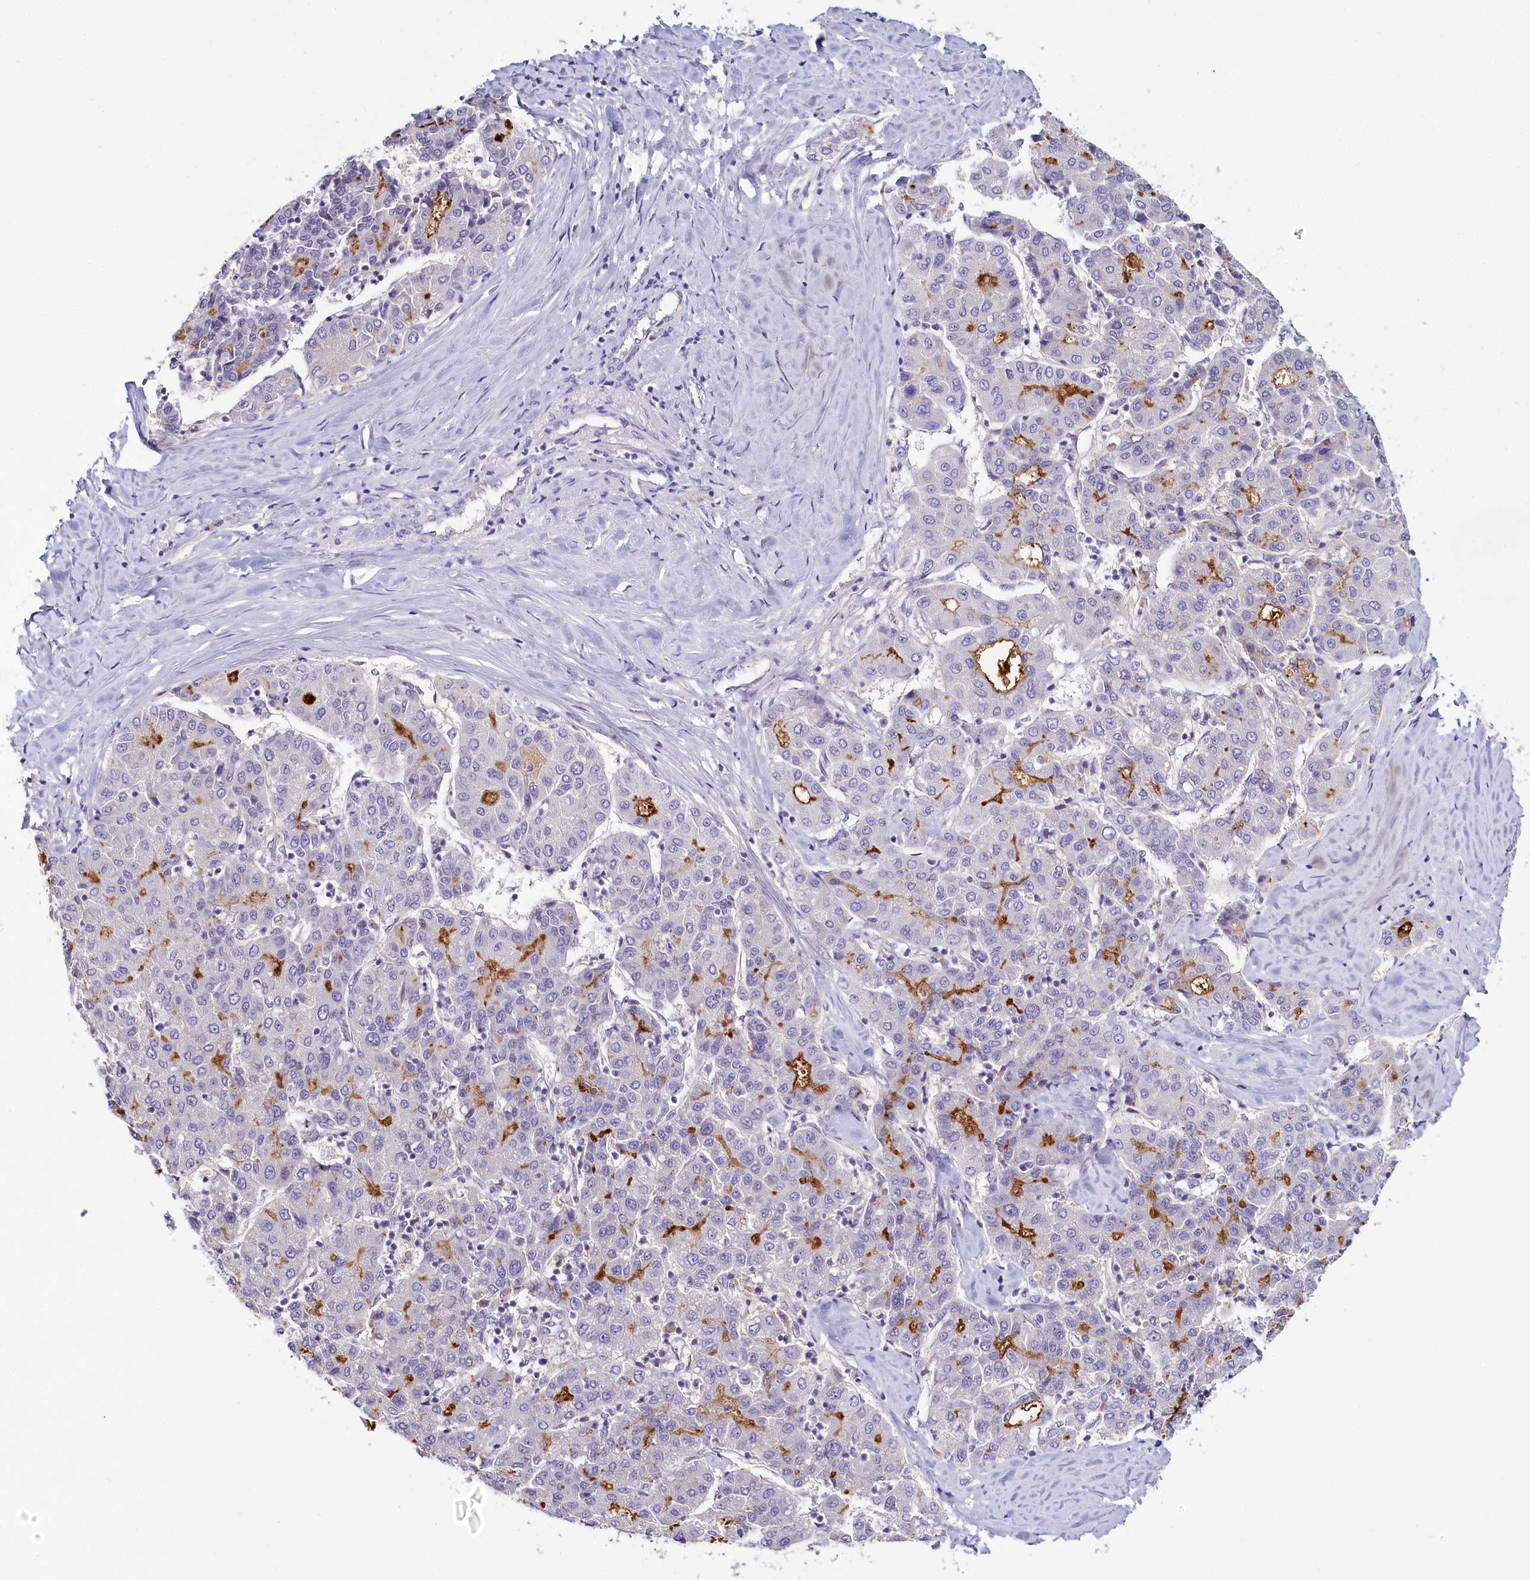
{"staining": {"intensity": "strong", "quantity": "<25%", "location": "cytoplasmic/membranous"}, "tissue": "liver cancer", "cell_type": "Tumor cells", "image_type": "cancer", "snomed": [{"axis": "morphology", "description": "Carcinoma, Hepatocellular, NOS"}, {"axis": "topography", "description": "Liver"}], "caption": "DAB immunohistochemical staining of hepatocellular carcinoma (liver) displays strong cytoplasmic/membranous protein expression in approximately <25% of tumor cells.", "gene": "PDE6D", "patient": {"sex": "male", "age": 65}}